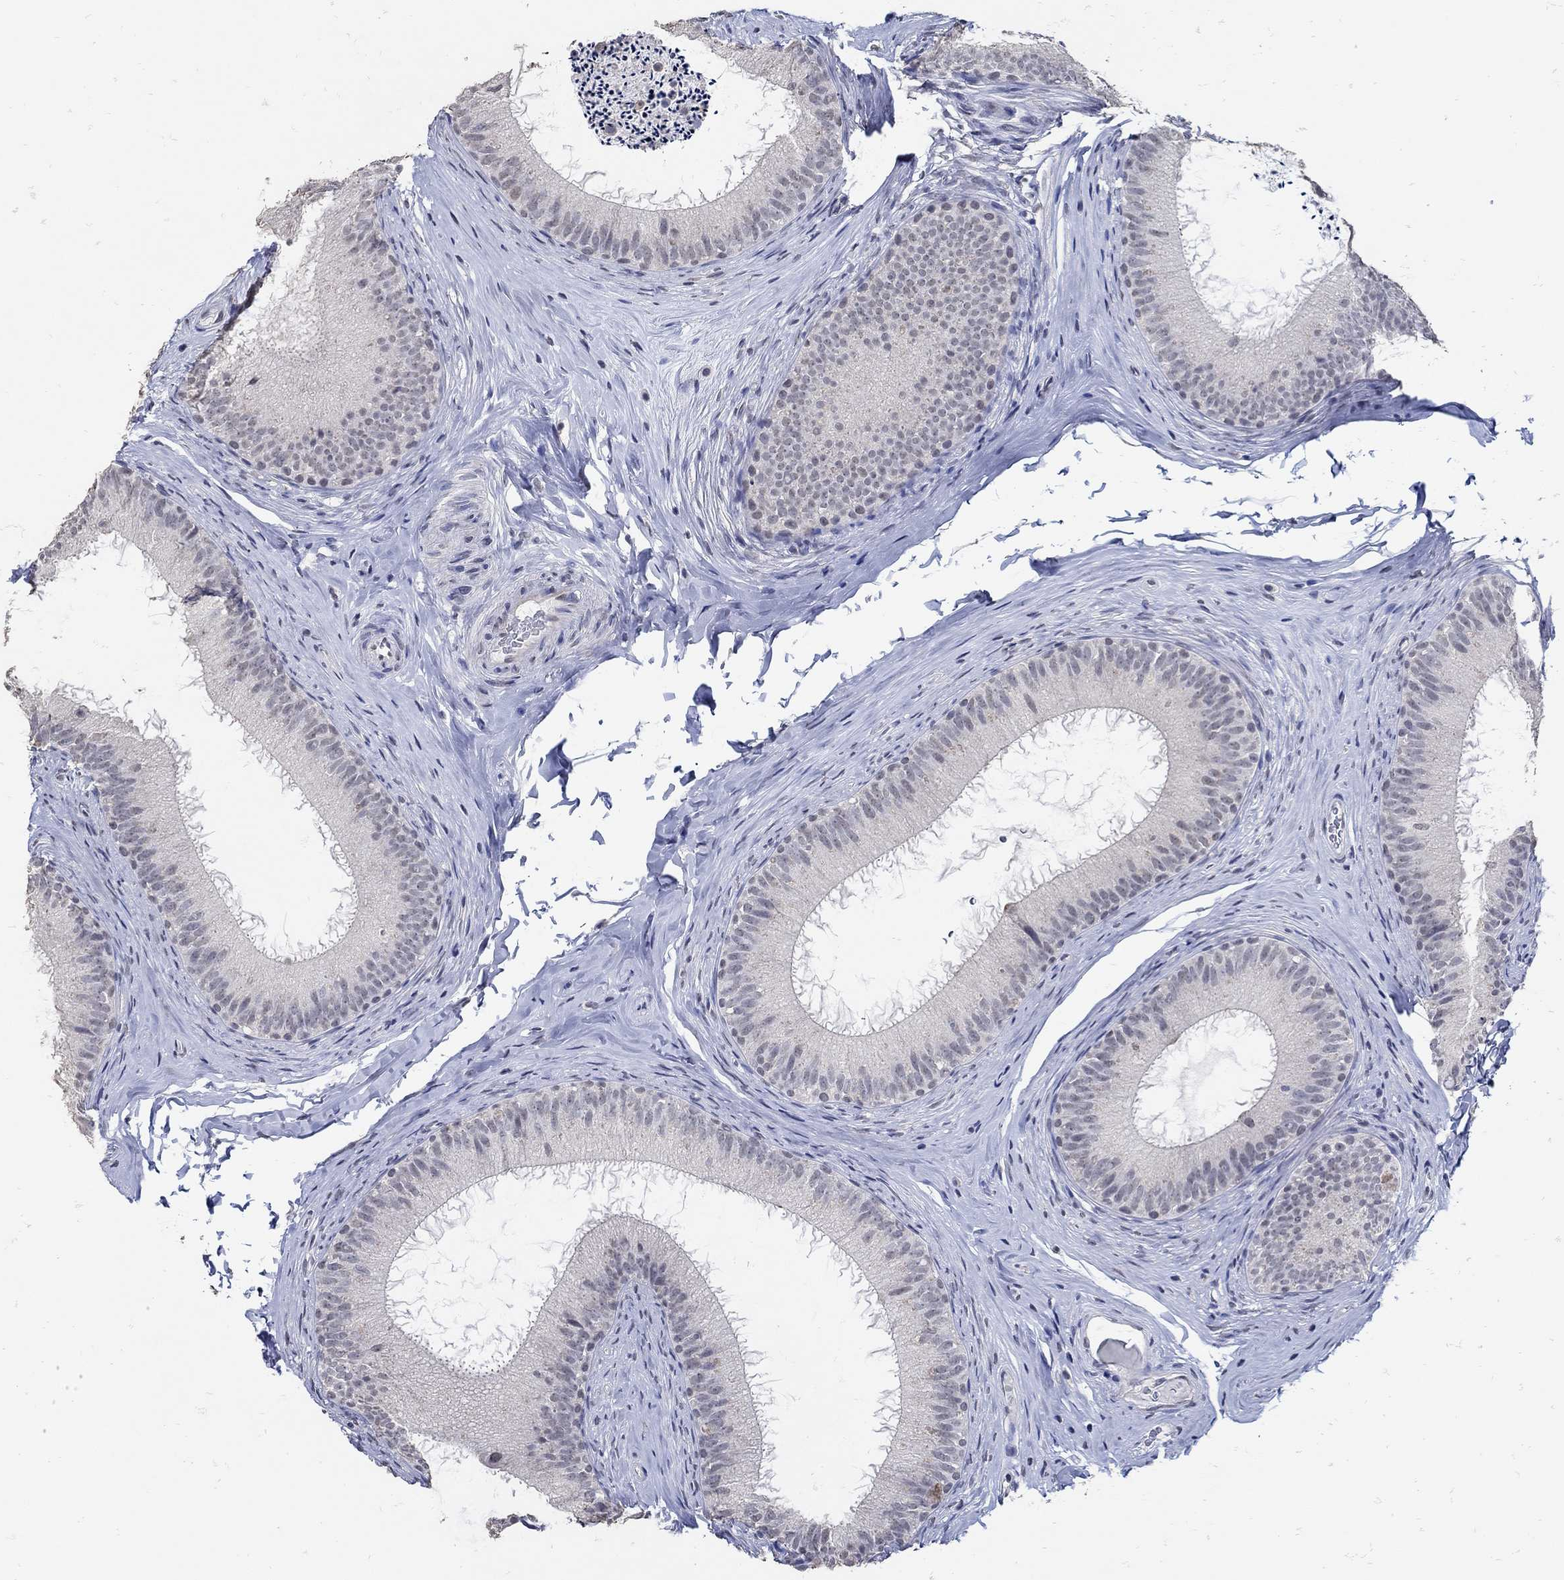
{"staining": {"intensity": "weak", "quantity": "<25%", "location": "nuclear"}, "tissue": "epididymis", "cell_type": "Glandular cells", "image_type": "normal", "snomed": [{"axis": "morphology", "description": "Normal tissue, NOS"}, {"axis": "morphology", "description": "Carcinoma, Embryonal, NOS"}, {"axis": "topography", "description": "Testis"}, {"axis": "topography", "description": "Epididymis"}], "caption": "This image is of normal epididymis stained with immunohistochemistry (IHC) to label a protein in brown with the nuclei are counter-stained blue. There is no expression in glandular cells.", "gene": "KCNN3", "patient": {"sex": "male", "age": 24}}